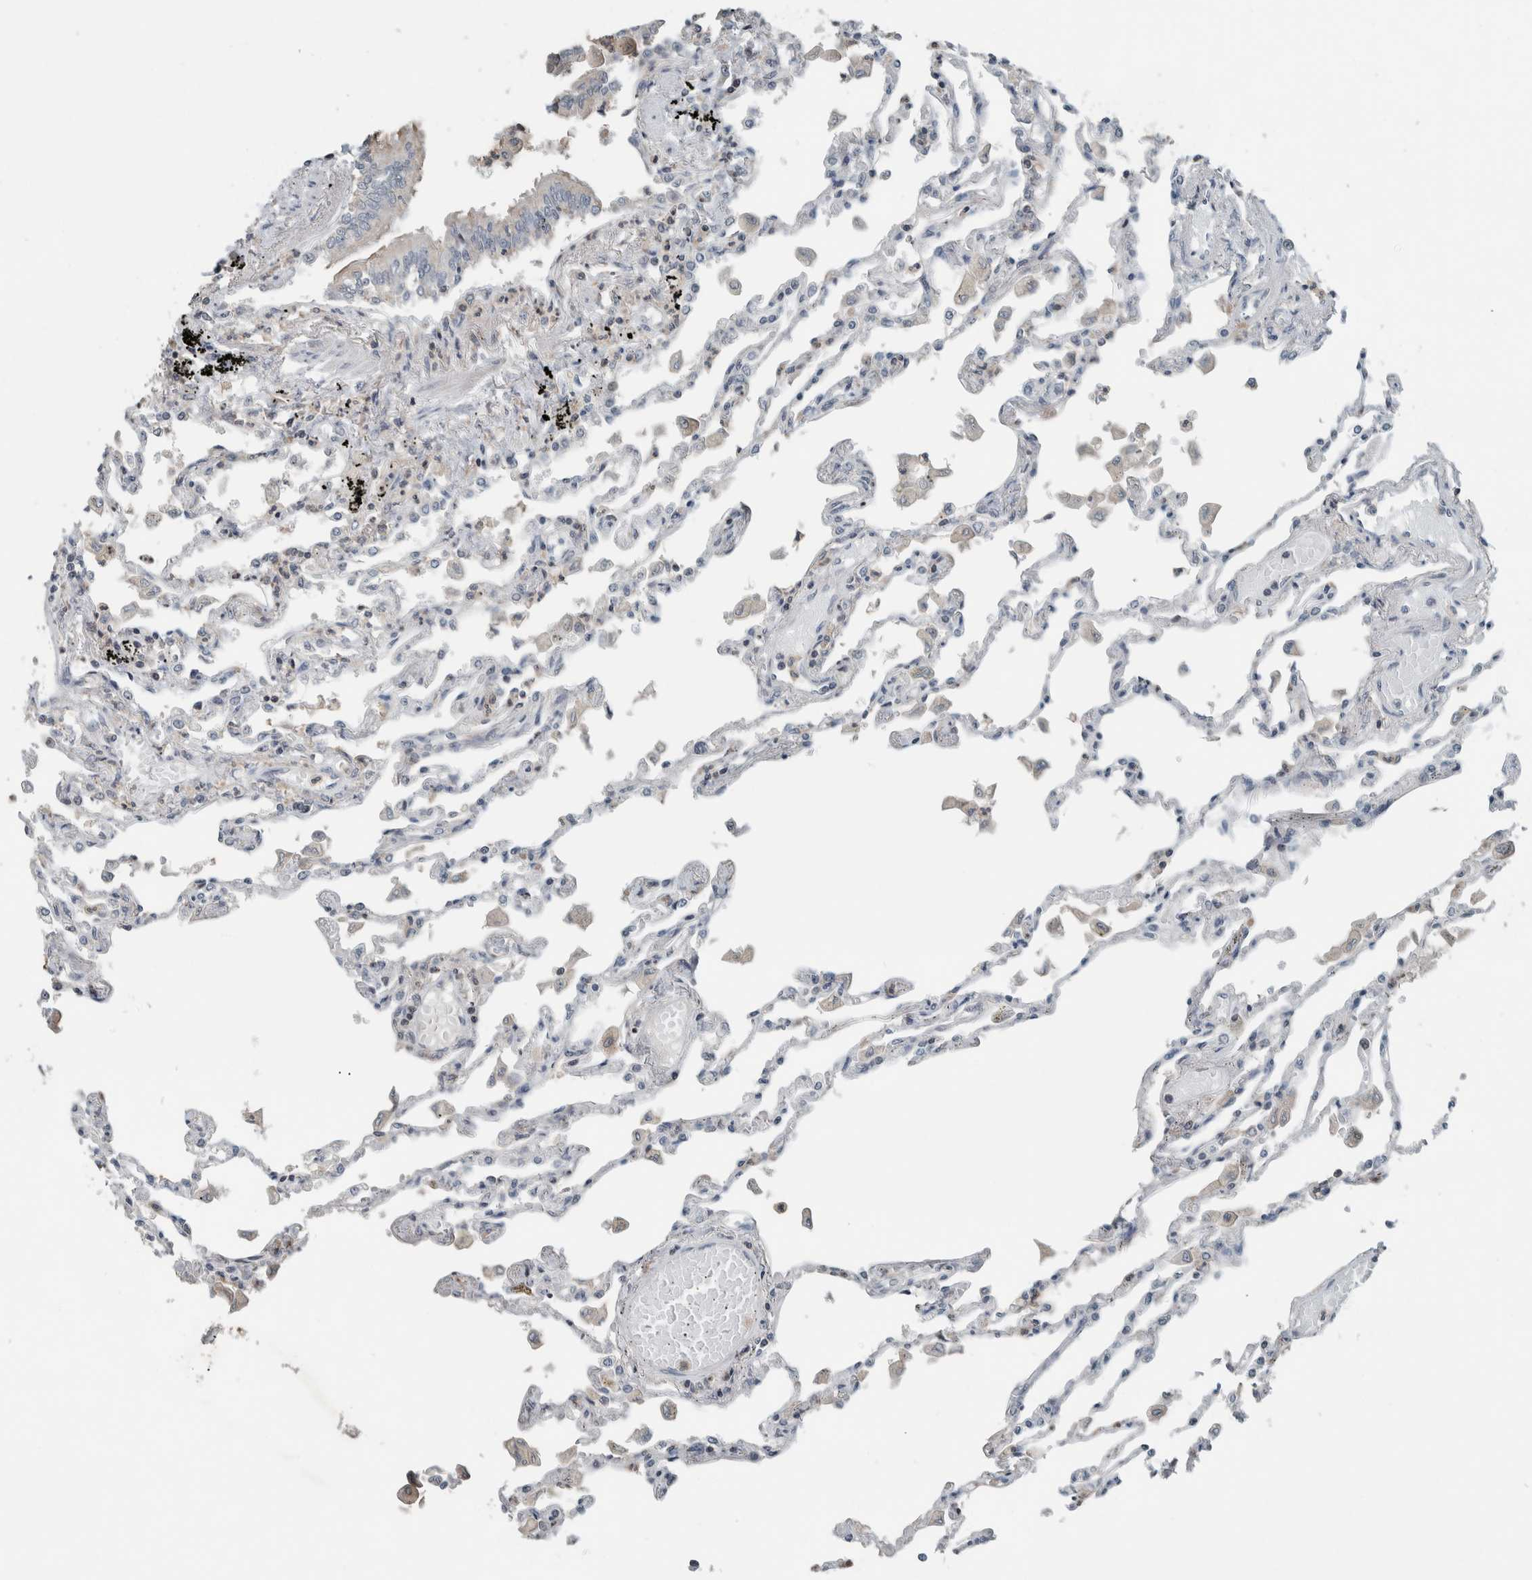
{"staining": {"intensity": "negative", "quantity": "none", "location": "none"}, "tissue": "lung", "cell_type": "Alveolar cells", "image_type": "normal", "snomed": [{"axis": "morphology", "description": "Normal tissue, NOS"}, {"axis": "topography", "description": "Bronchus"}, {"axis": "topography", "description": "Lung"}], "caption": "Alveolar cells show no significant positivity in benign lung. The staining was performed using DAB (3,3'-diaminobenzidine) to visualize the protein expression in brown, while the nuclei were stained in blue with hematoxylin (Magnification: 20x).", "gene": "RPF1", "patient": {"sex": "female", "age": 49}}